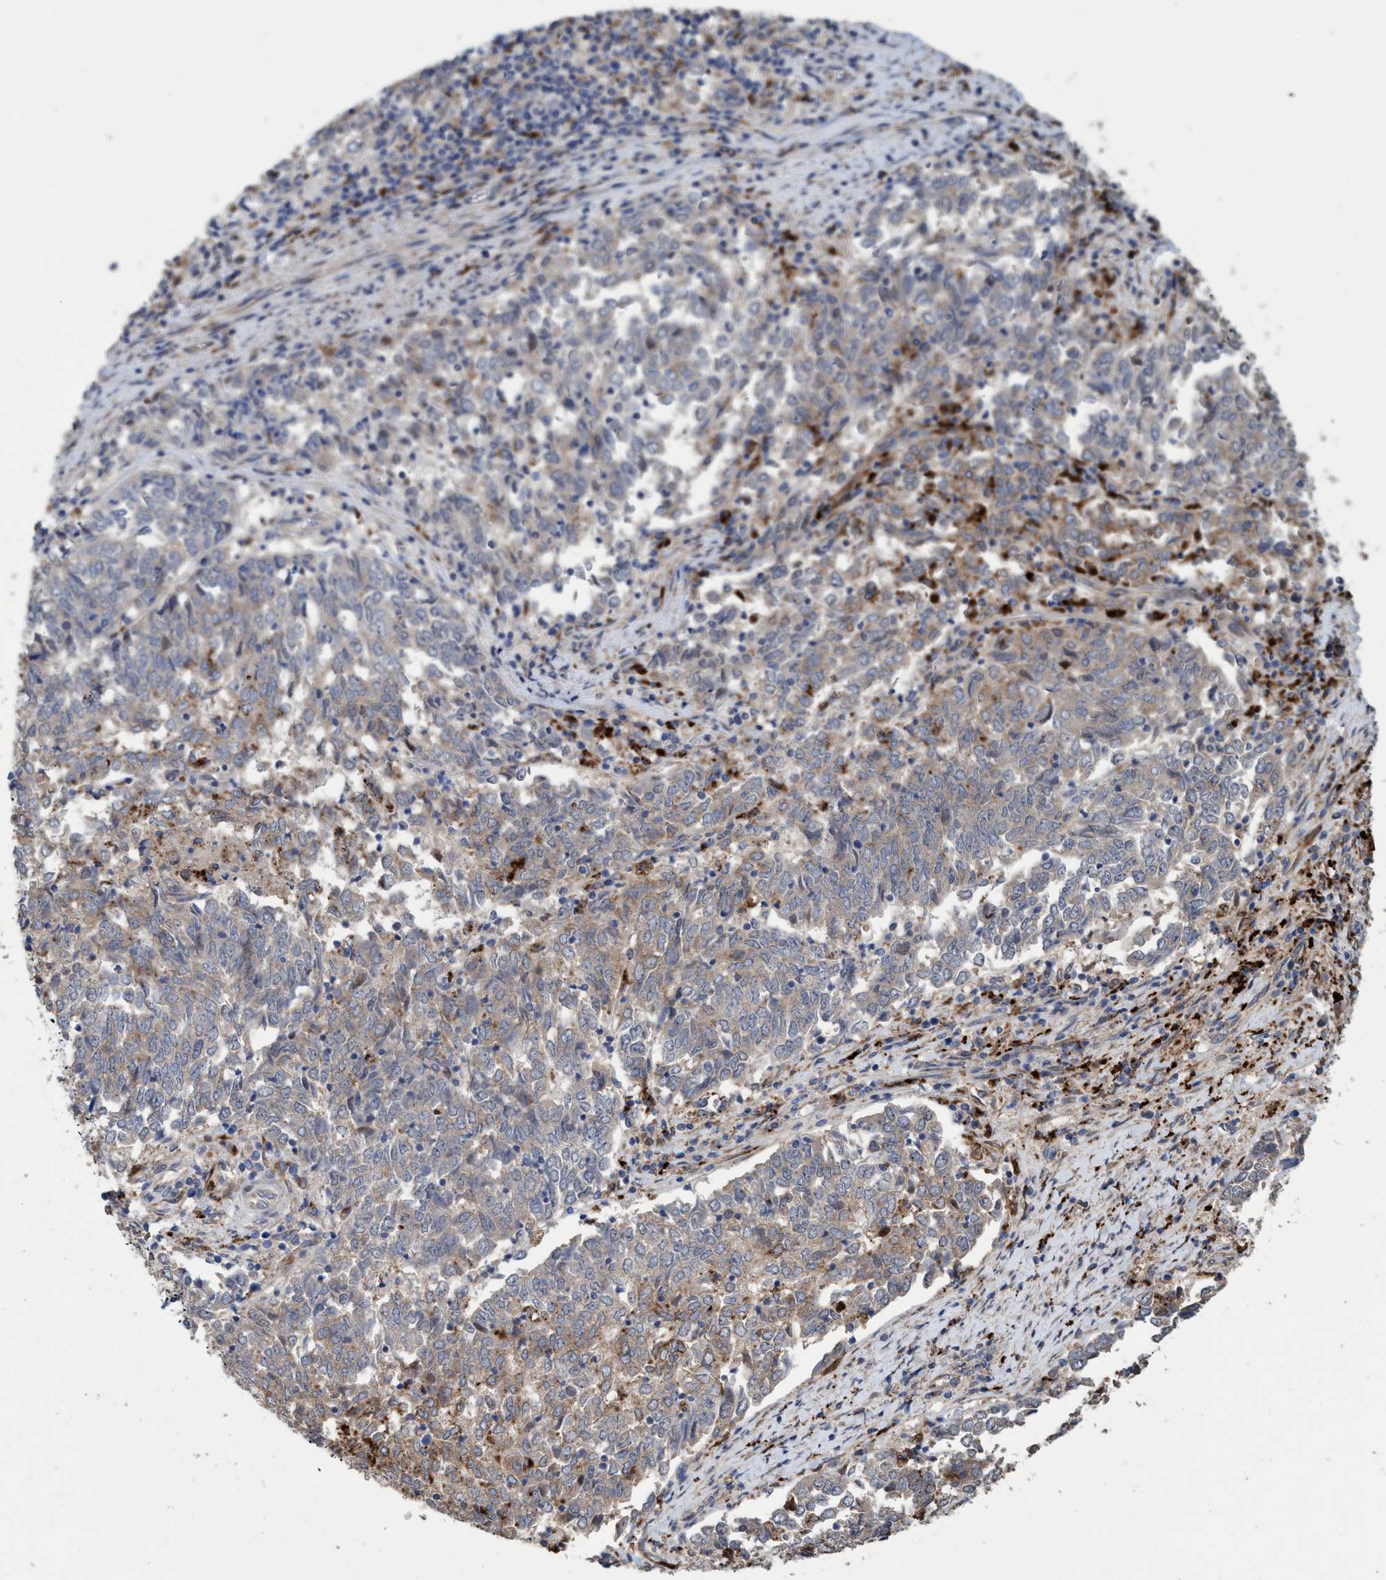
{"staining": {"intensity": "weak", "quantity": "25%-75%", "location": "cytoplasmic/membranous"}, "tissue": "endometrial cancer", "cell_type": "Tumor cells", "image_type": "cancer", "snomed": [{"axis": "morphology", "description": "Adenocarcinoma, NOS"}, {"axis": "topography", "description": "Endometrium"}], "caption": "This micrograph displays IHC staining of human endometrial adenocarcinoma, with low weak cytoplasmic/membranous expression in approximately 25%-75% of tumor cells.", "gene": "BBS9", "patient": {"sex": "female", "age": 80}}